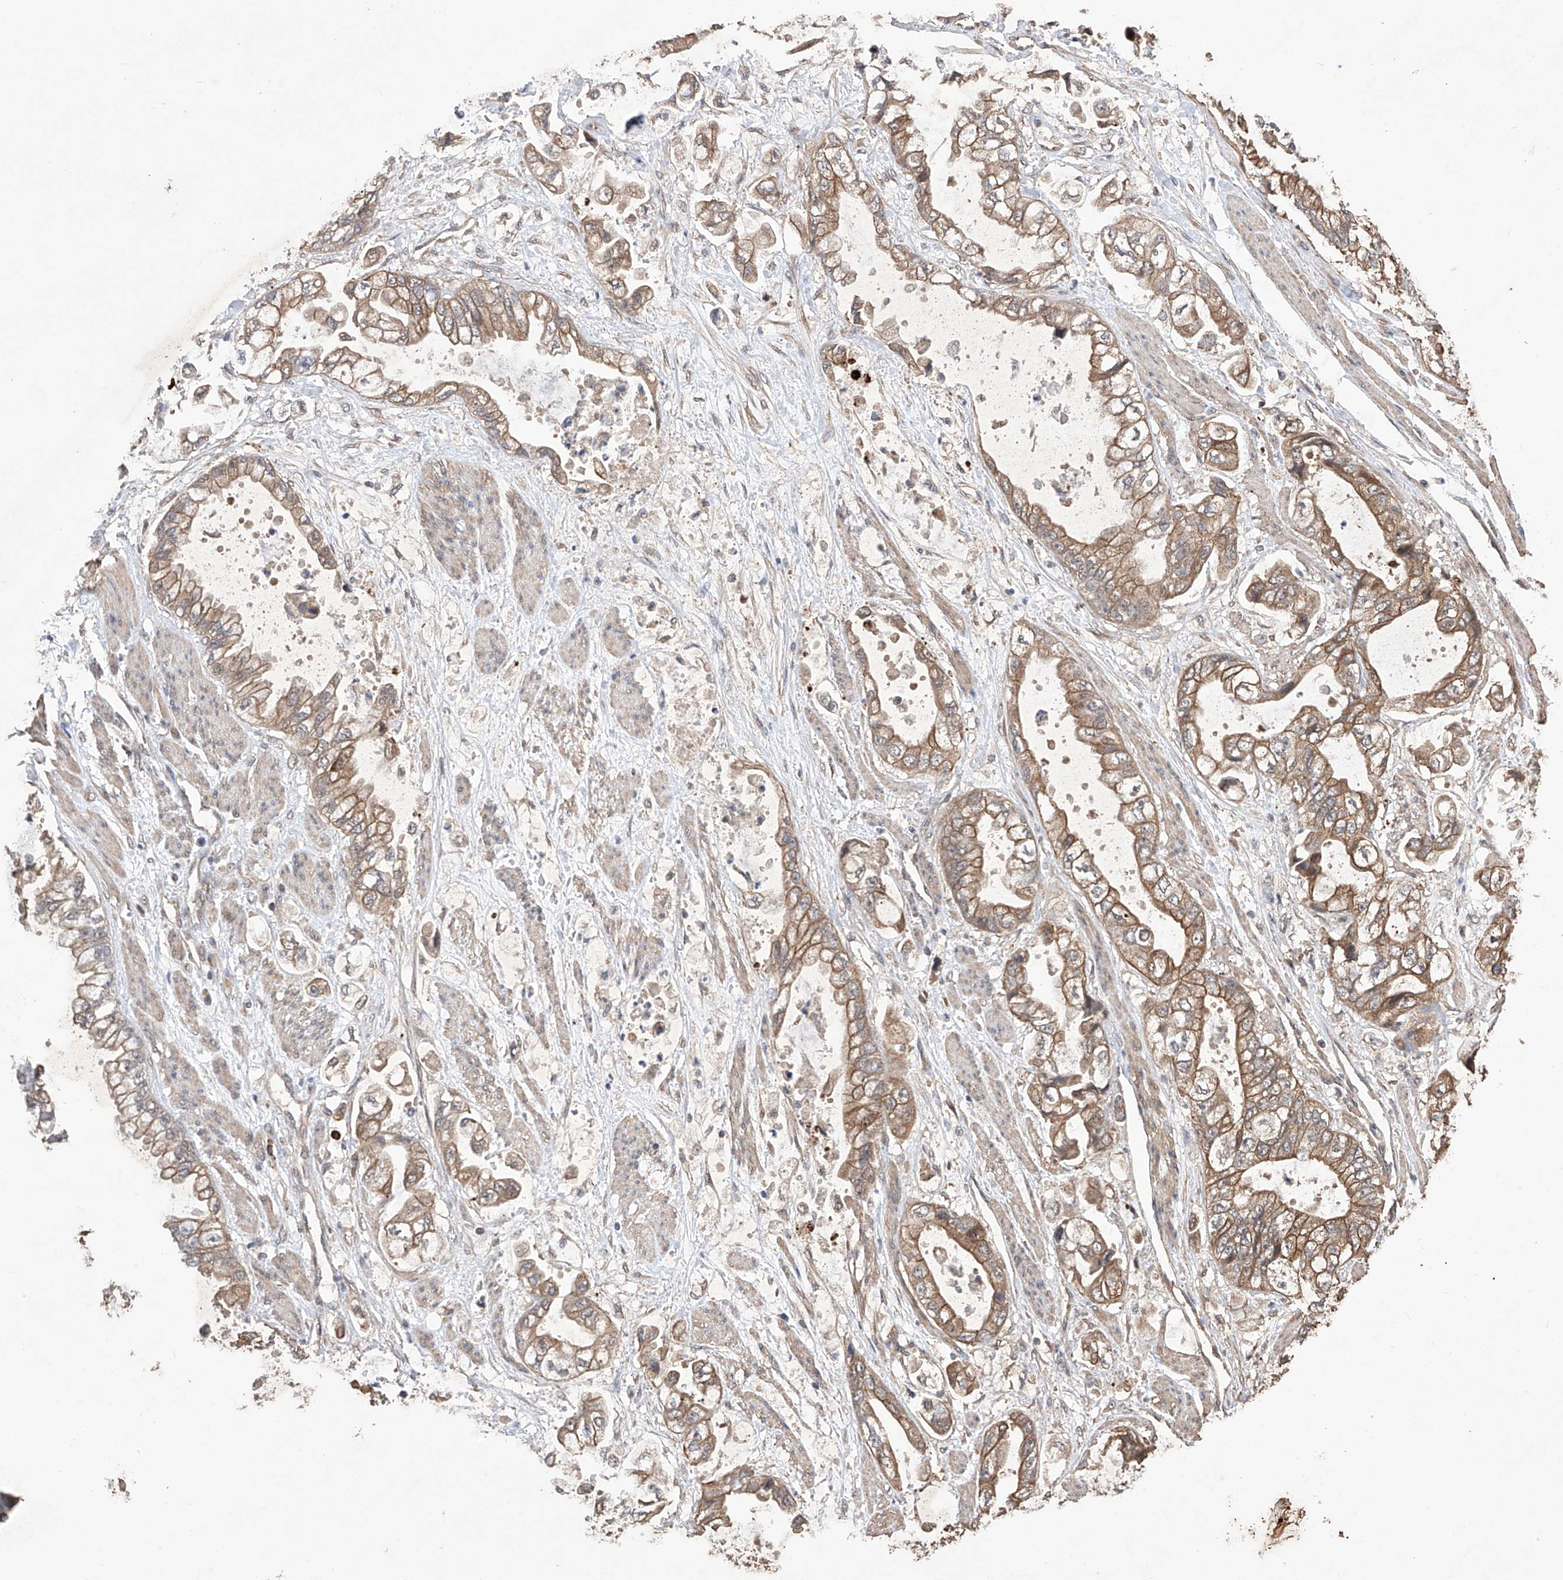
{"staining": {"intensity": "moderate", "quantity": ">75%", "location": "cytoplasmic/membranous"}, "tissue": "stomach cancer", "cell_type": "Tumor cells", "image_type": "cancer", "snomed": [{"axis": "morphology", "description": "Adenocarcinoma, NOS"}, {"axis": "topography", "description": "Stomach"}], "caption": "Immunohistochemistry histopathology image of neoplastic tissue: human adenocarcinoma (stomach) stained using immunohistochemistry (IHC) reveals medium levels of moderate protein expression localized specifically in the cytoplasmic/membranous of tumor cells, appearing as a cytoplasmic/membranous brown color.", "gene": "LURAP1", "patient": {"sex": "male", "age": 62}}